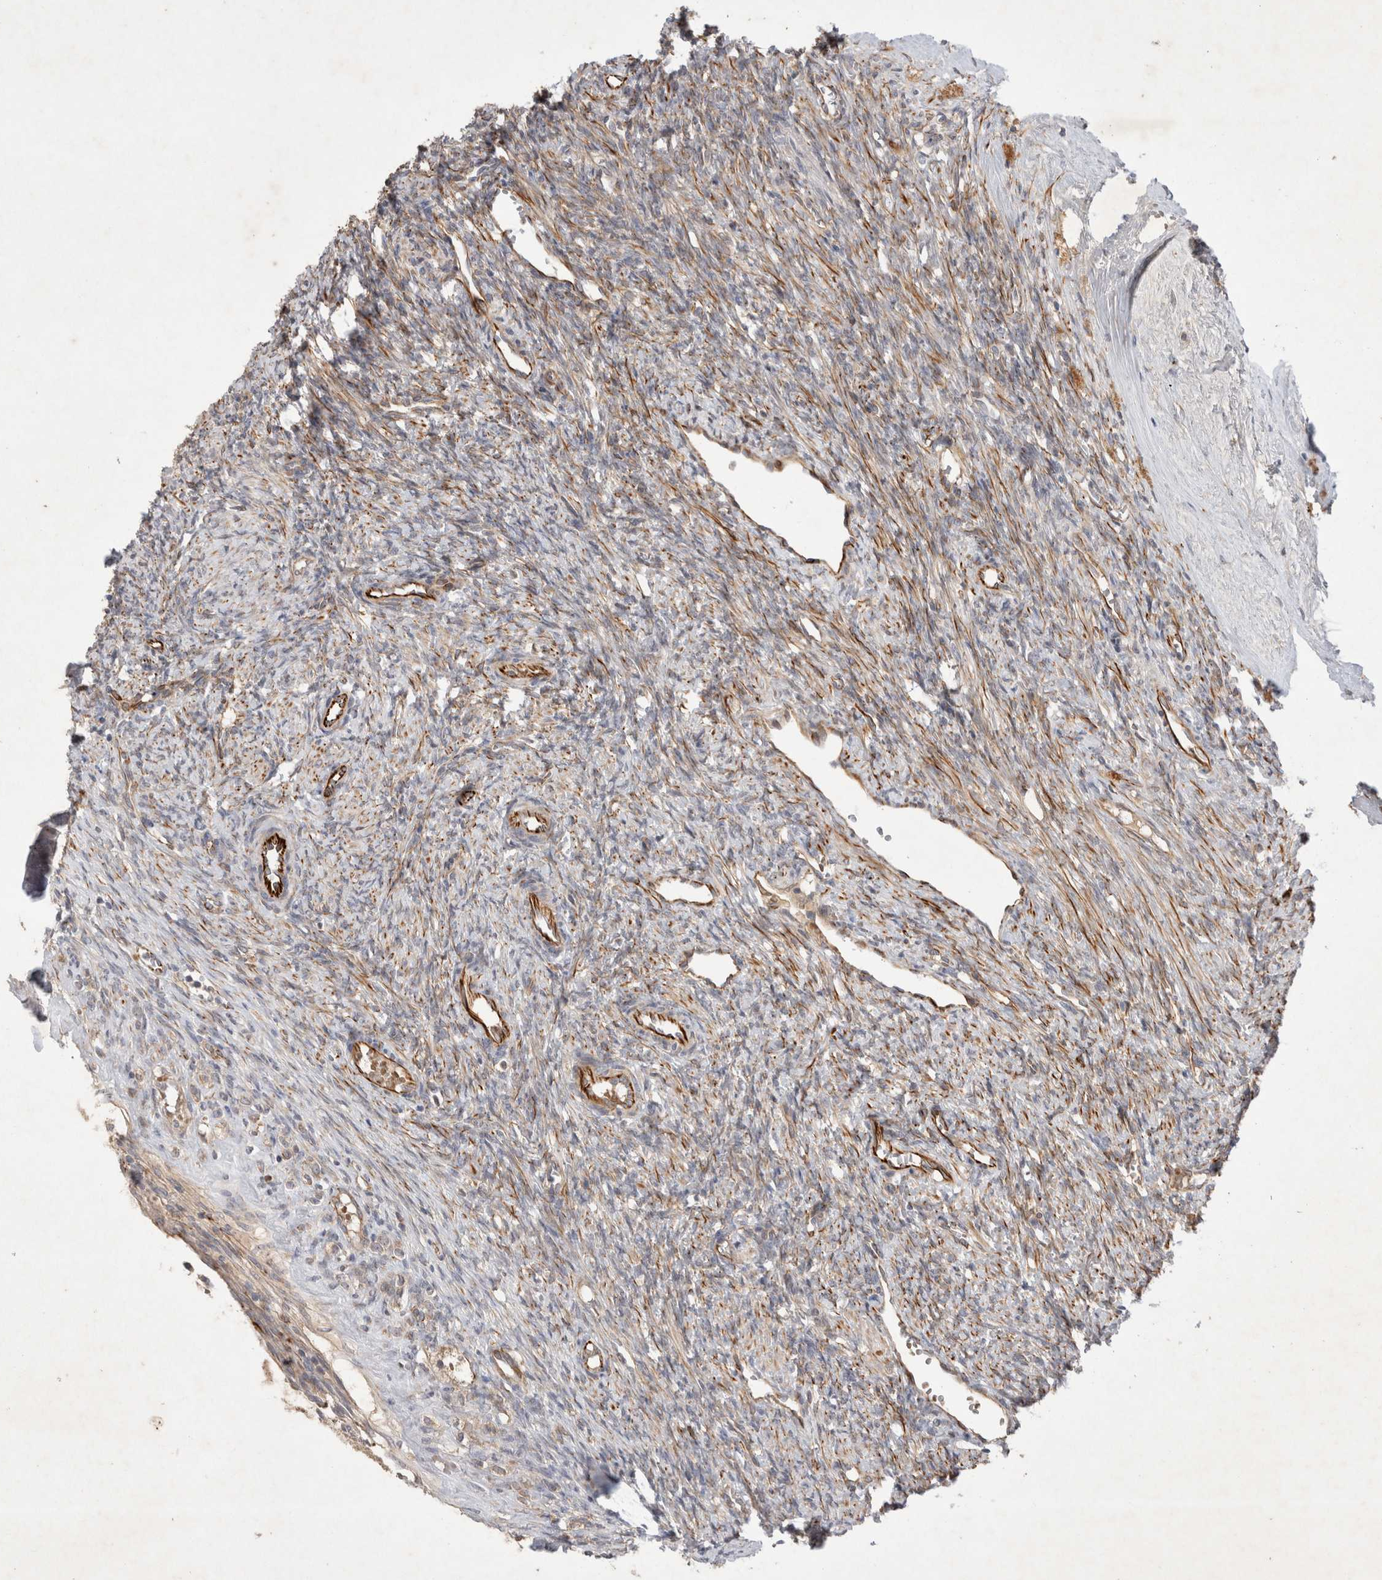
{"staining": {"intensity": "weak", "quantity": "25%-75%", "location": "cytoplasmic/membranous"}, "tissue": "ovary", "cell_type": "Follicle cells", "image_type": "normal", "snomed": [{"axis": "morphology", "description": "Normal tissue, NOS"}, {"axis": "topography", "description": "Ovary"}], "caption": "Immunohistochemistry of unremarkable human ovary reveals low levels of weak cytoplasmic/membranous positivity in approximately 25%-75% of follicle cells. The staining is performed using DAB (3,3'-diaminobenzidine) brown chromogen to label protein expression. The nuclei are counter-stained blue using hematoxylin.", "gene": "NMU", "patient": {"sex": "female", "age": 41}}